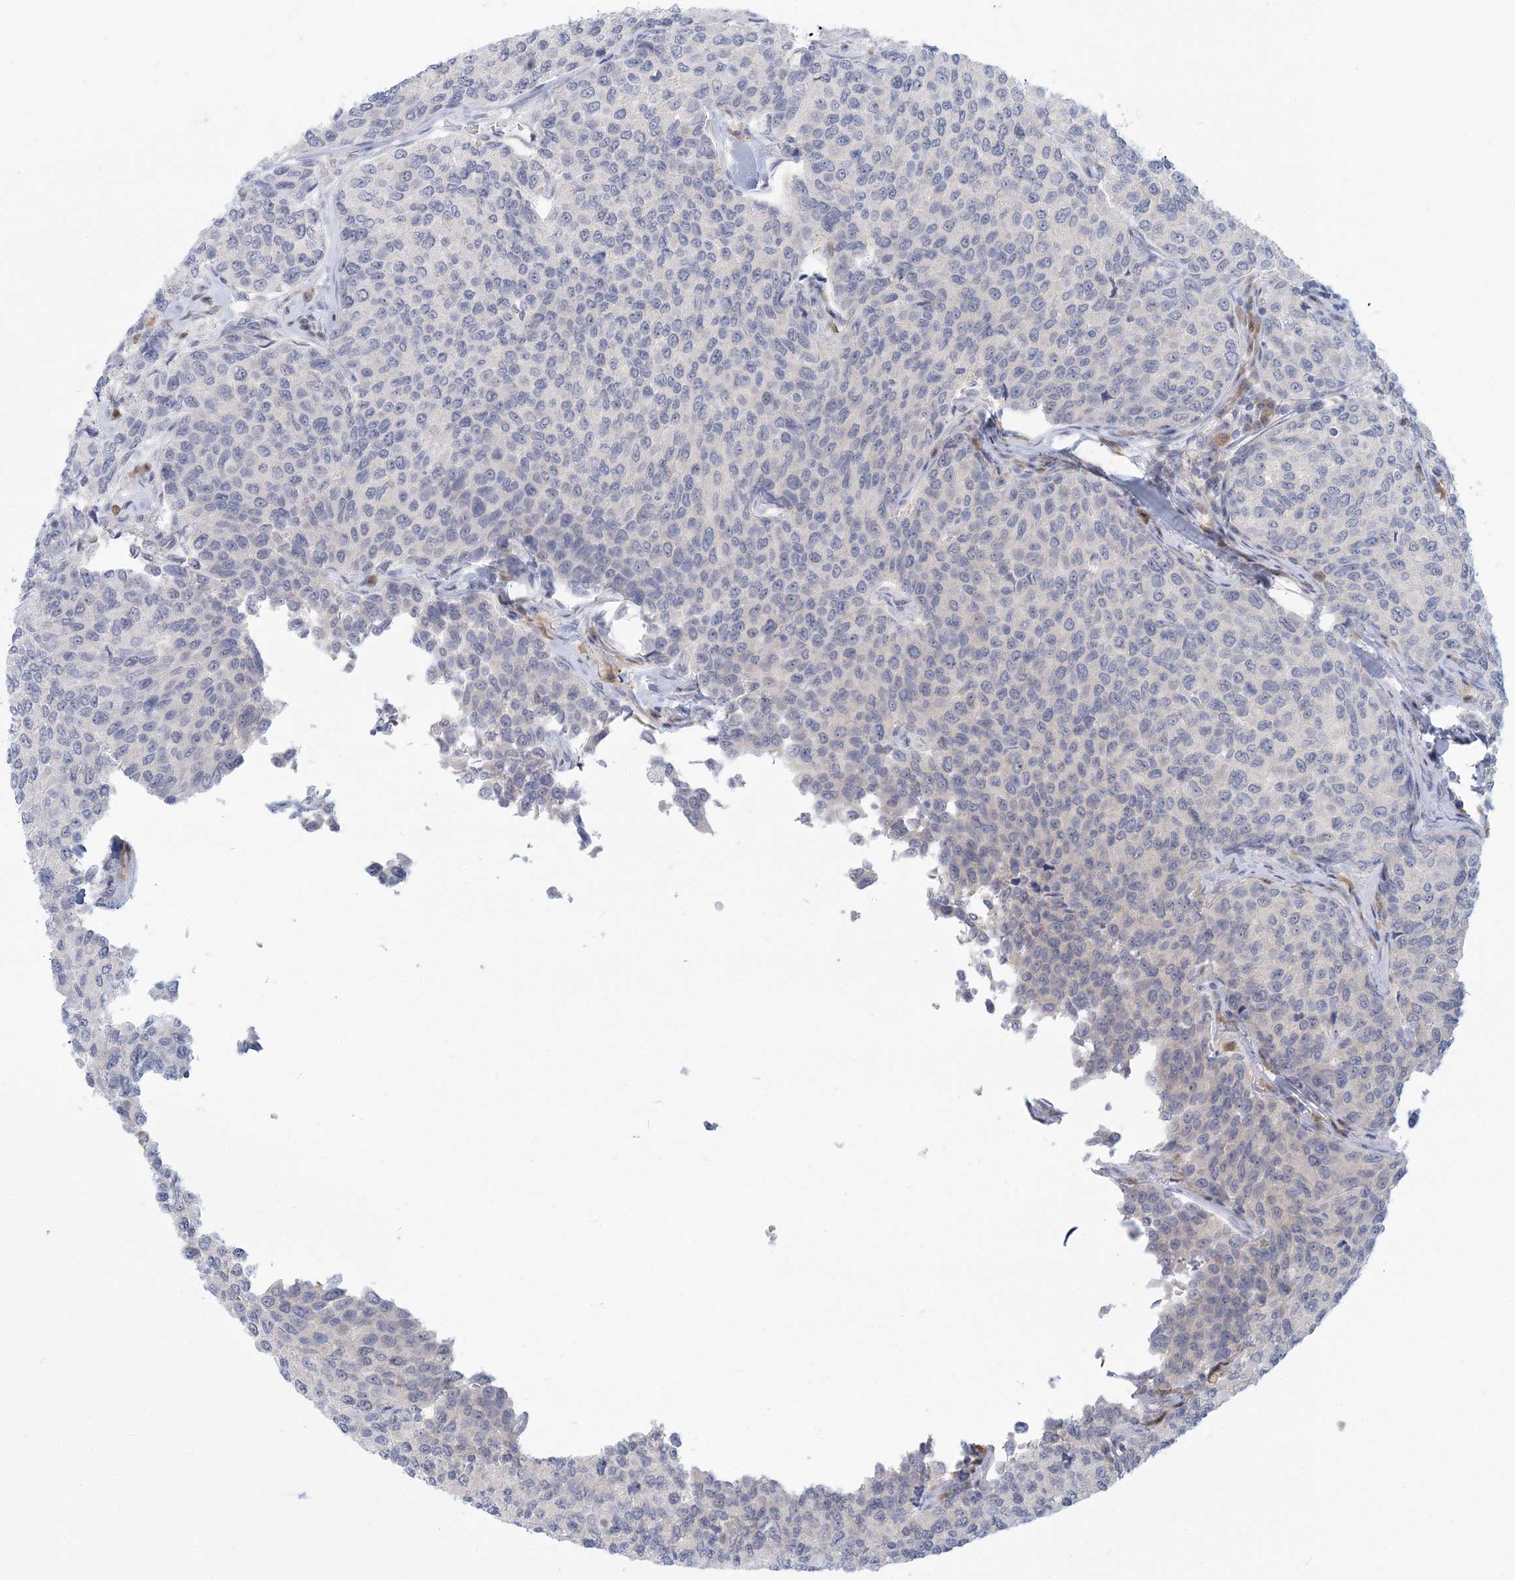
{"staining": {"intensity": "negative", "quantity": "none", "location": "none"}, "tissue": "breast cancer", "cell_type": "Tumor cells", "image_type": "cancer", "snomed": [{"axis": "morphology", "description": "Duct carcinoma"}, {"axis": "topography", "description": "Breast"}], "caption": "An IHC histopathology image of invasive ductal carcinoma (breast) is shown. There is no staining in tumor cells of invasive ductal carcinoma (breast).", "gene": "GMPPA", "patient": {"sex": "female", "age": 55}}